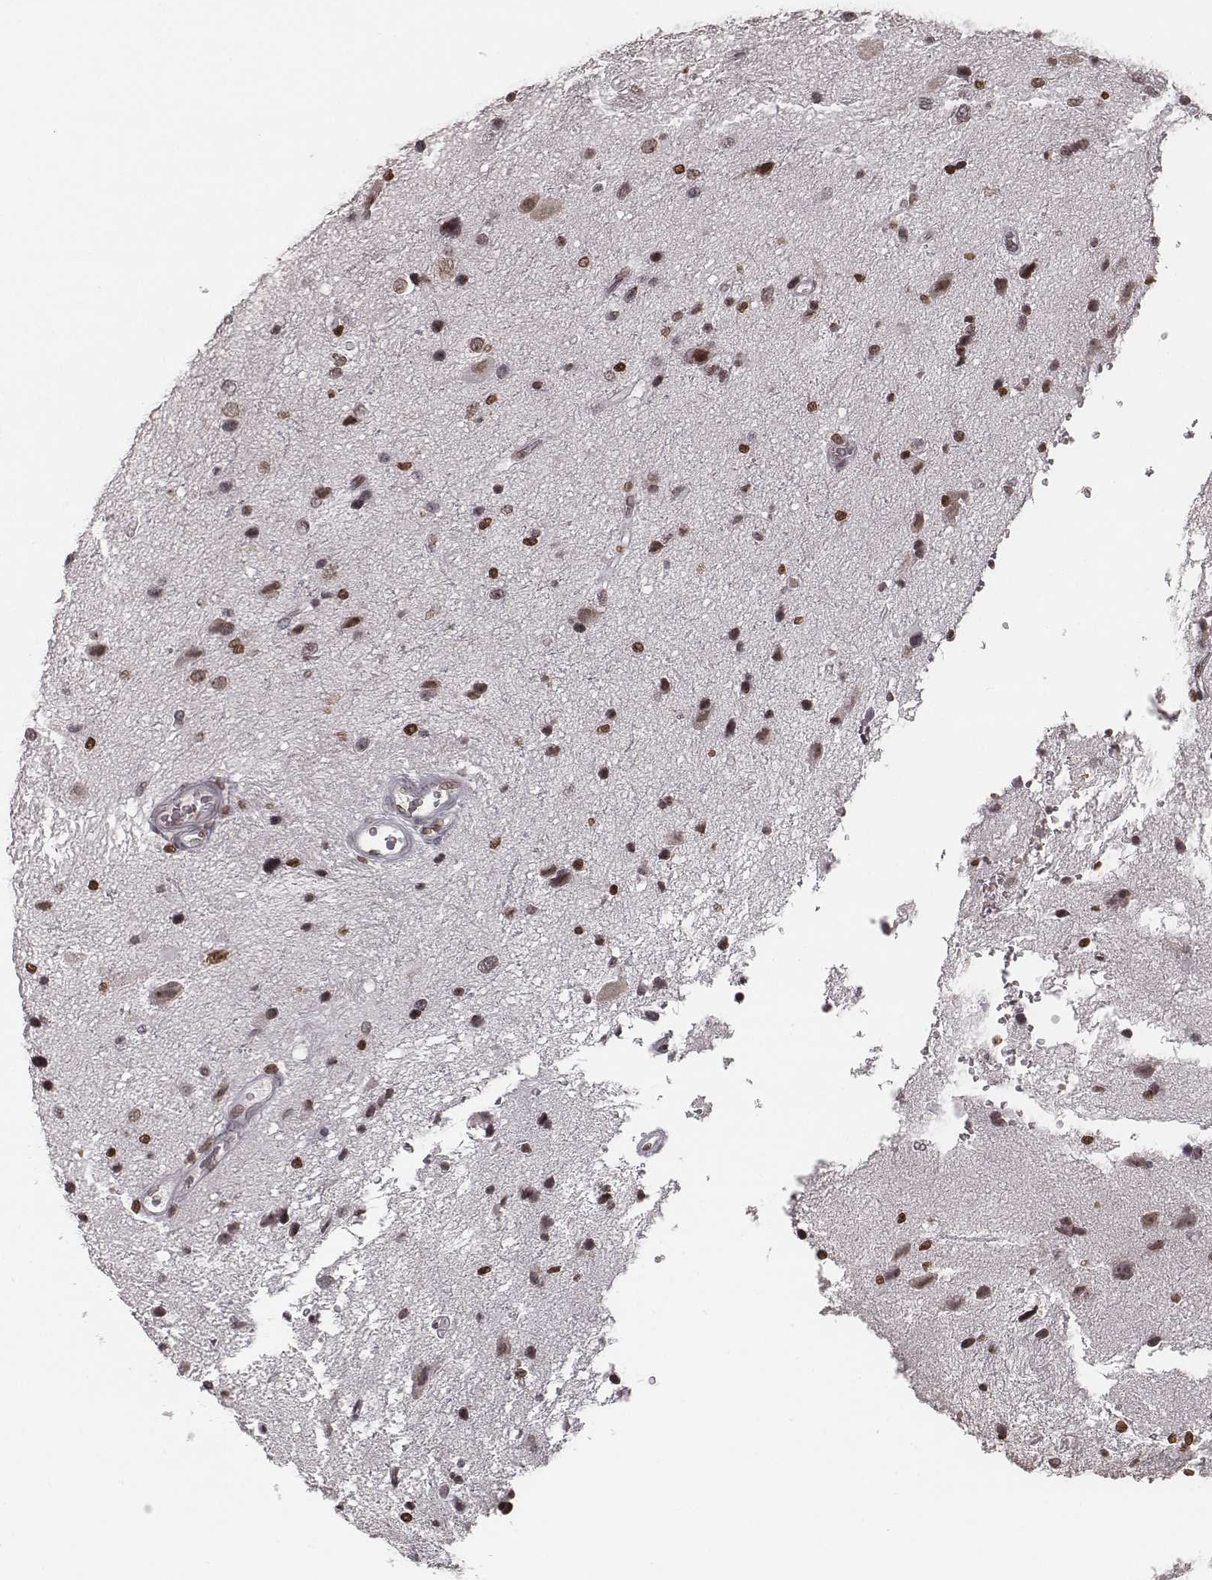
{"staining": {"intensity": "negative", "quantity": "none", "location": "none"}, "tissue": "glioma", "cell_type": "Tumor cells", "image_type": "cancer", "snomed": [{"axis": "morphology", "description": "Glioma, malignant, Low grade"}, {"axis": "topography", "description": "Brain"}], "caption": "This is an immunohistochemistry (IHC) photomicrograph of human glioma. There is no positivity in tumor cells.", "gene": "HMGA2", "patient": {"sex": "female", "age": 32}}